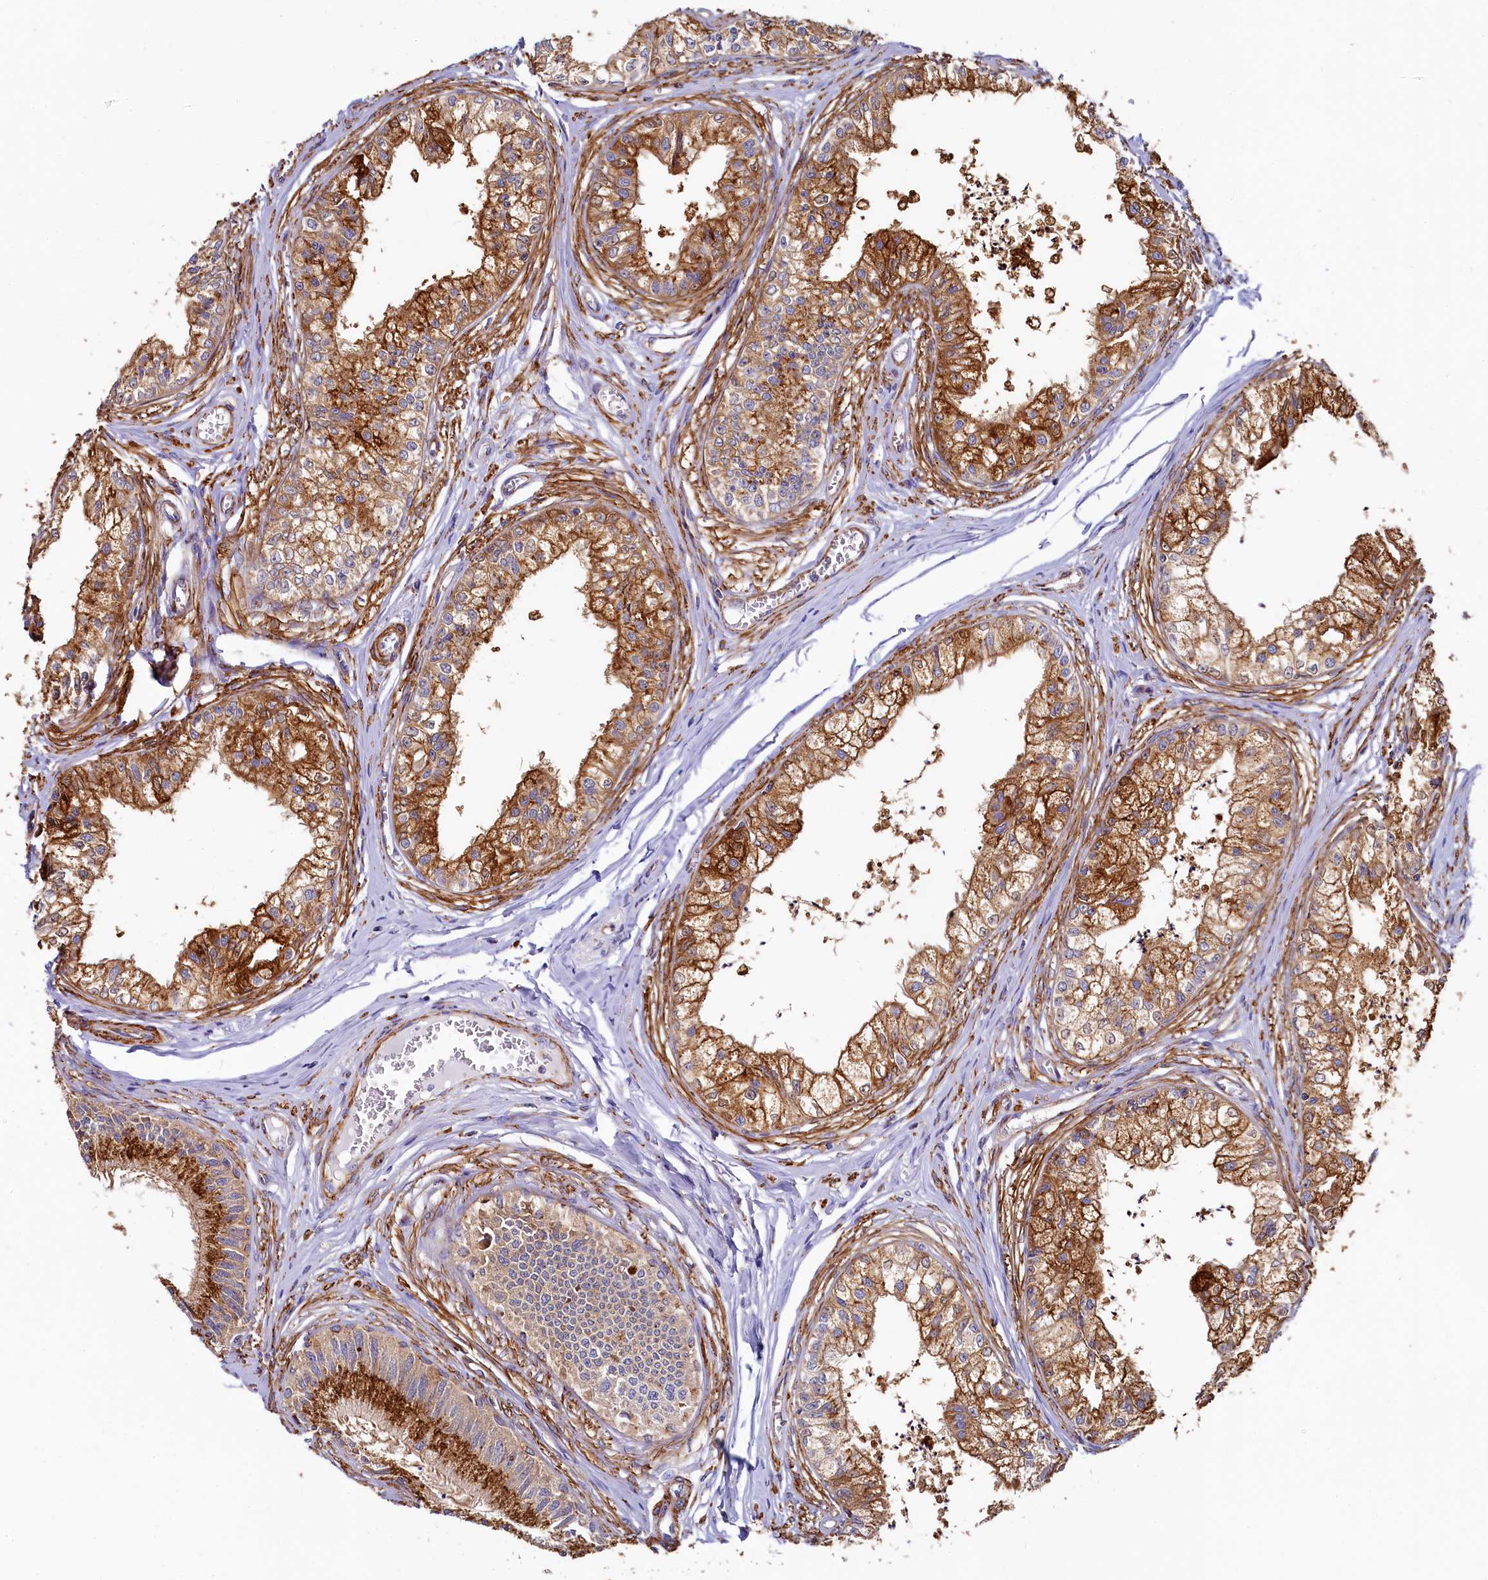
{"staining": {"intensity": "strong", "quantity": ">75%", "location": "cytoplasmic/membranous"}, "tissue": "epididymis", "cell_type": "Glandular cells", "image_type": "normal", "snomed": [{"axis": "morphology", "description": "Normal tissue, NOS"}, {"axis": "topography", "description": "Epididymis"}], "caption": "This is a photomicrograph of IHC staining of unremarkable epididymis, which shows strong positivity in the cytoplasmic/membranous of glandular cells.", "gene": "BET1L", "patient": {"sex": "male", "age": 79}}